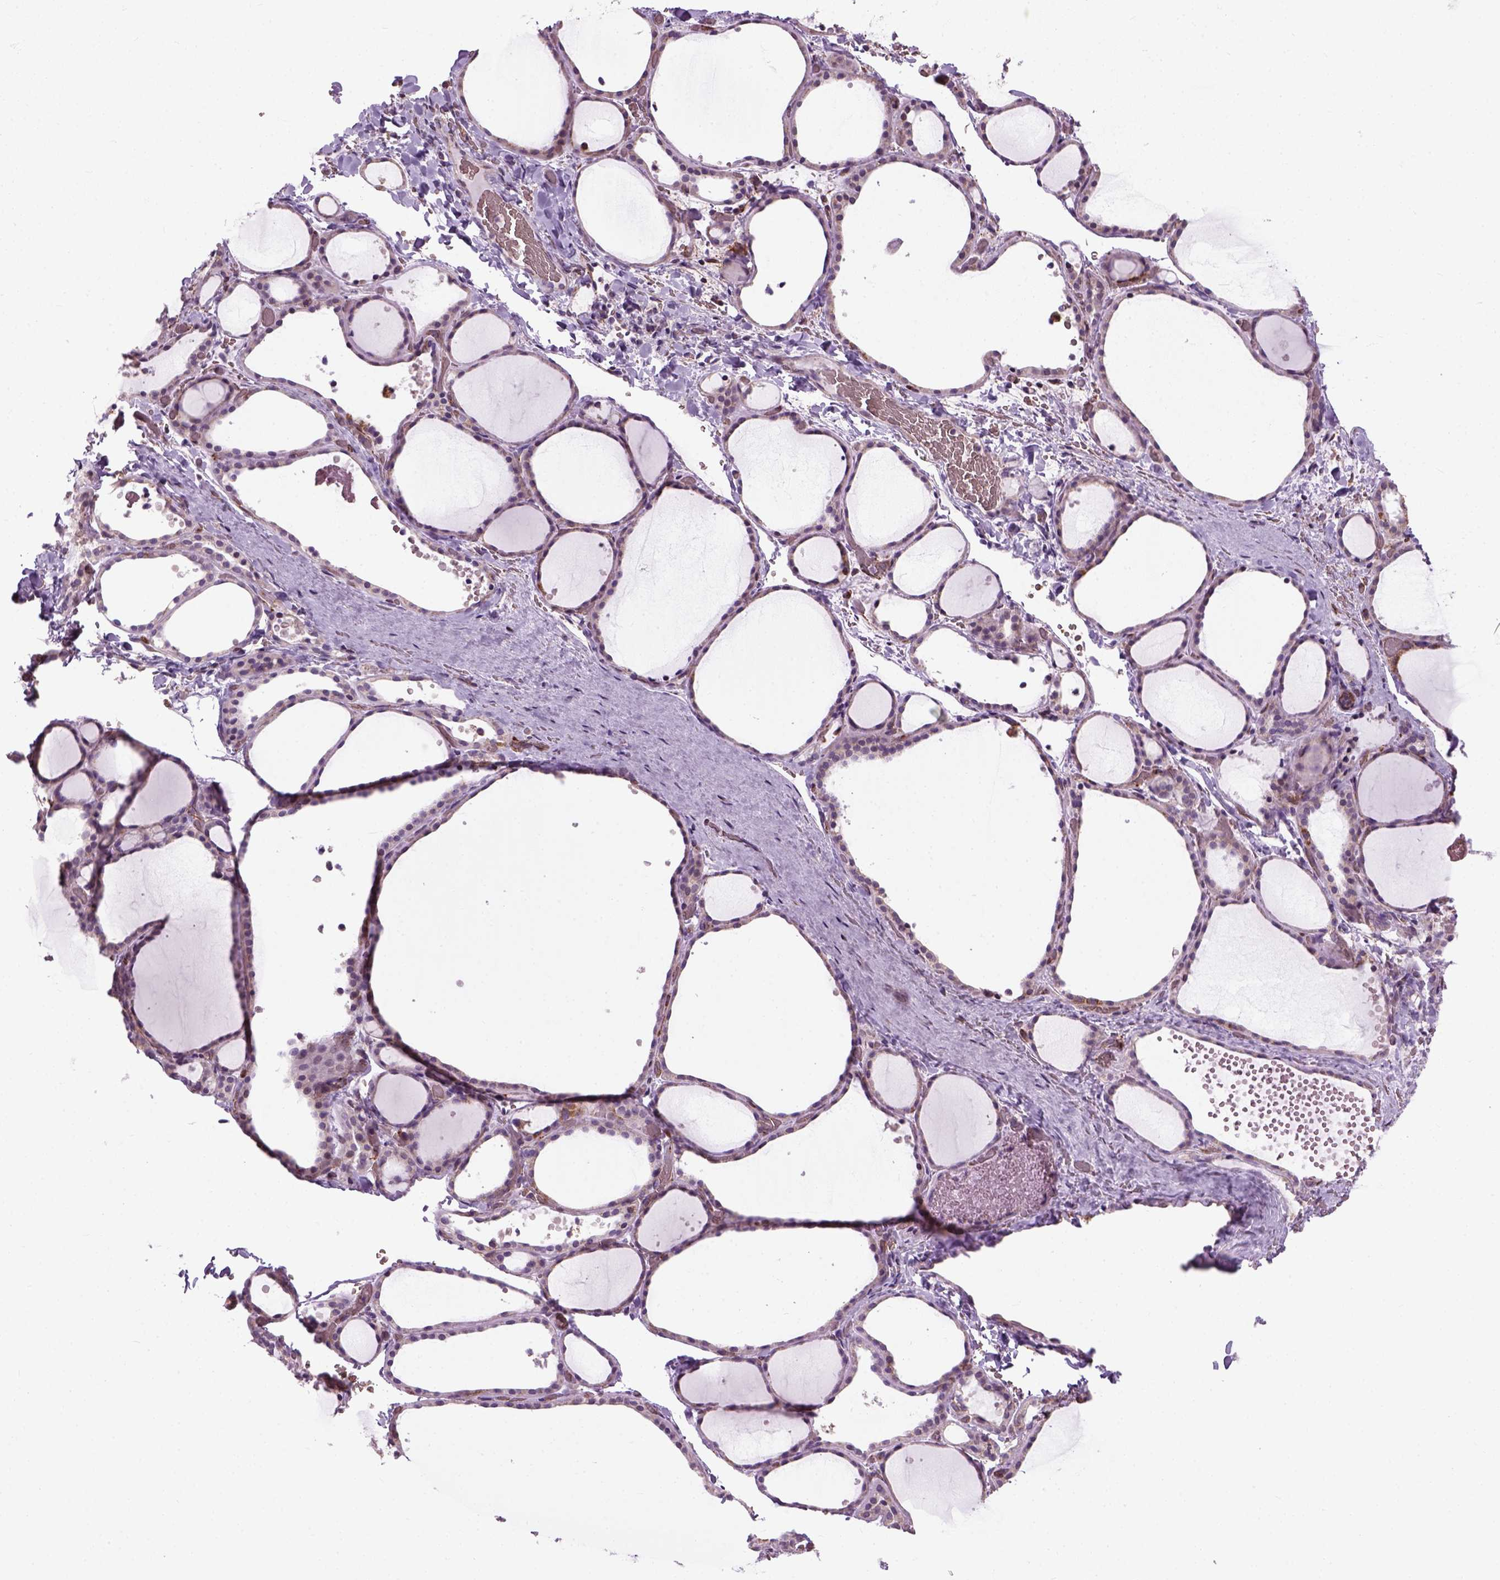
{"staining": {"intensity": "weak", "quantity": "<25%", "location": "cytoplasmic/membranous"}, "tissue": "thyroid gland", "cell_type": "Glandular cells", "image_type": "normal", "snomed": [{"axis": "morphology", "description": "Normal tissue, NOS"}, {"axis": "topography", "description": "Thyroid gland"}], "caption": "A micrograph of thyroid gland stained for a protein shows no brown staining in glandular cells.", "gene": "XK", "patient": {"sex": "female", "age": 36}}